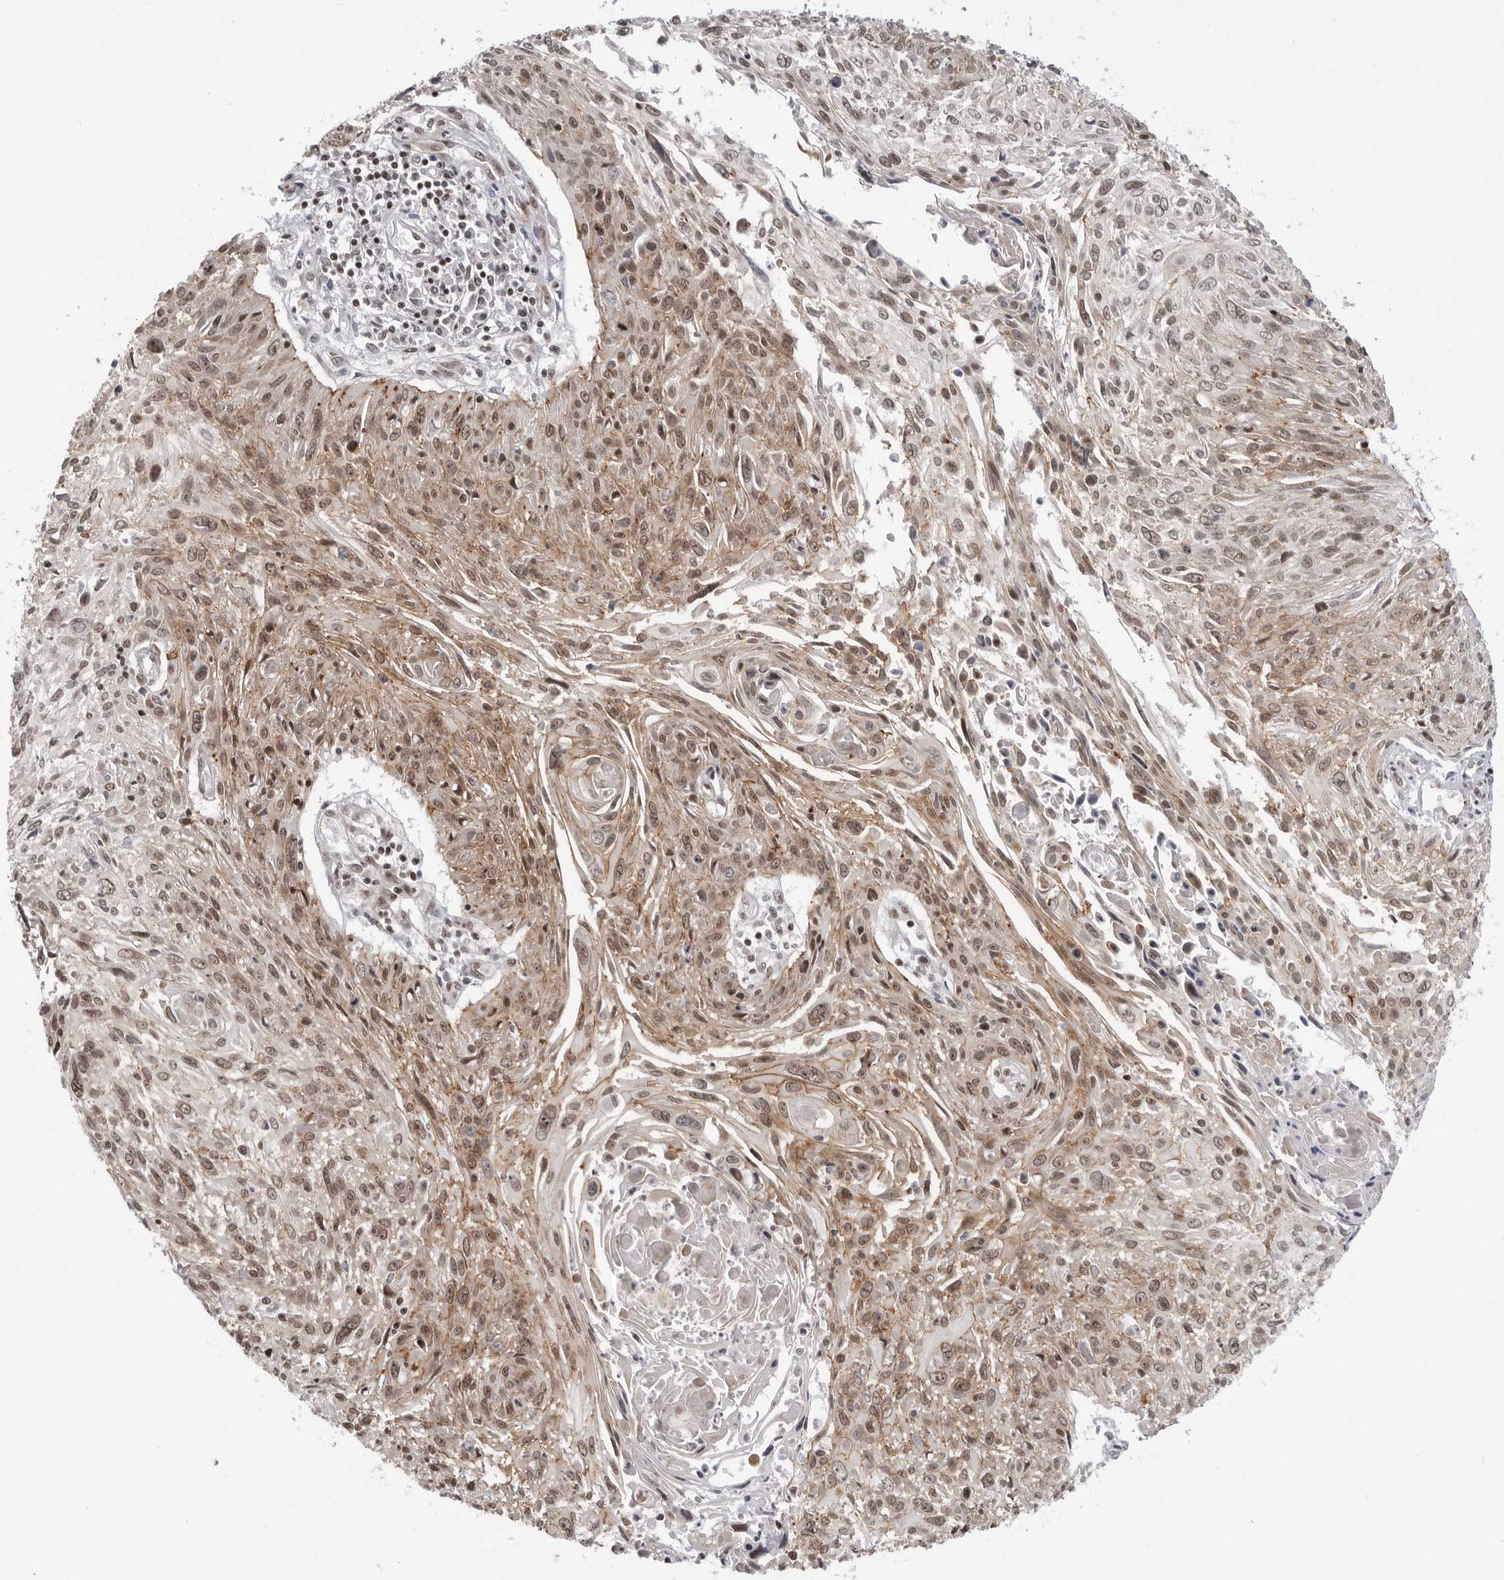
{"staining": {"intensity": "moderate", "quantity": ">75%", "location": "cytoplasmic/membranous,nuclear"}, "tissue": "cervical cancer", "cell_type": "Tumor cells", "image_type": "cancer", "snomed": [{"axis": "morphology", "description": "Squamous cell carcinoma, NOS"}, {"axis": "topography", "description": "Cervix"}], "caption": "Immunohistochemical staining of cervical squamous cell carcinoma reveals moderate cytoplasmic/membranous and nuclear protein staining in about >75% of tumor cells. The protein is stained brown, and the nuclei are stained in blue (DAB (3,3'-diaminobenzidine) IHC with brightfield microscopy, high magnification).", "gene": "TRIM66", "patient": {"sex": "female", "age": 51}}